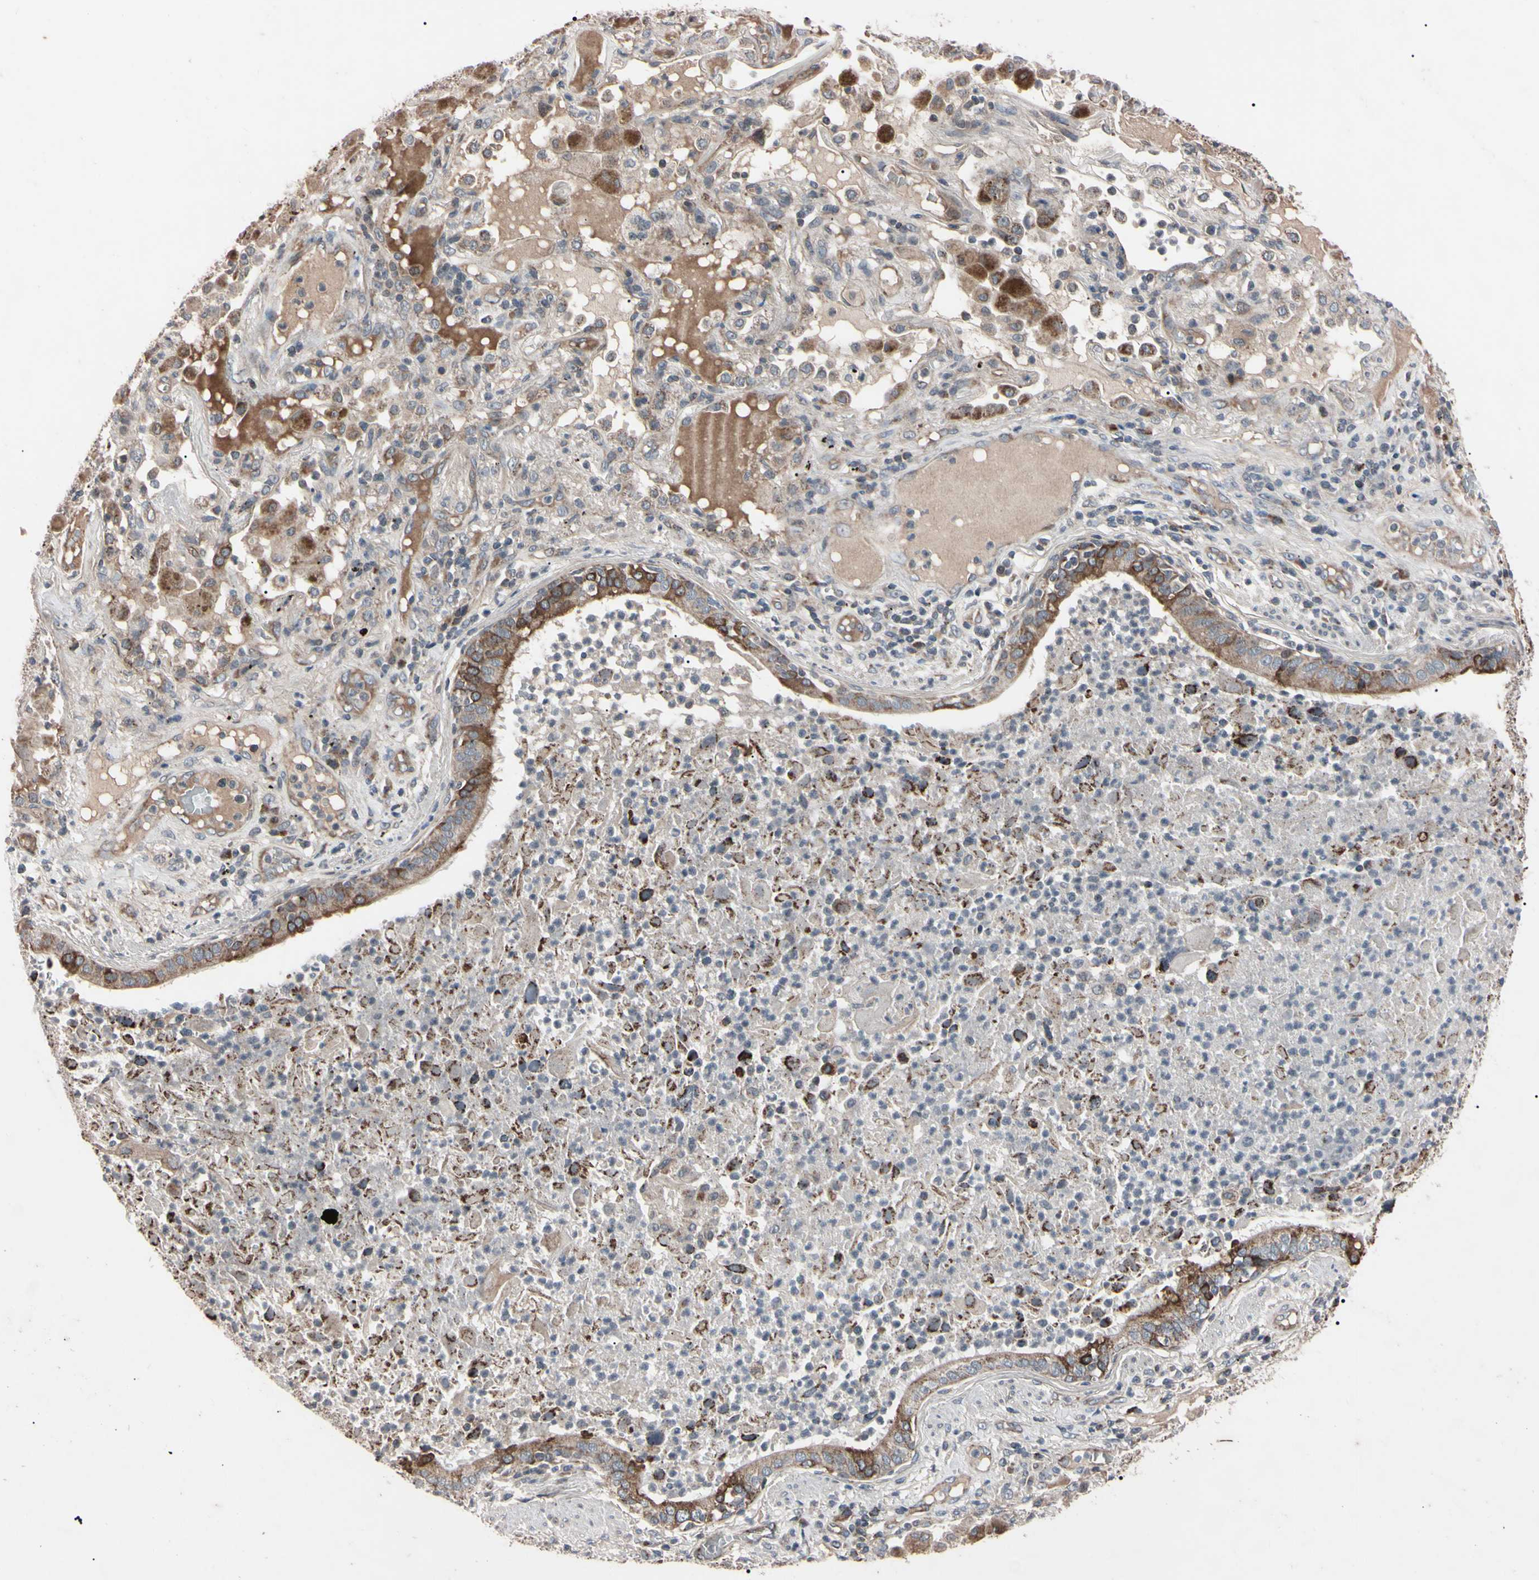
{"staining": {"intensity": "weak", "quantity": "25%-75%", "location": "cytoplasmic/membranous"}, "tissue": "lung cancer", "cell_type": "Tumor cells", "image_type": "cancer", "snomed": [{"axis": "morphology", "description": "Squamous cell carcinoma, NOS"}, {"axis": "topography", "description": "Lung"}], "caption": "Protein analysis of lung cancer (squamous cell carcinoma) tissue reveals weak cytoplasmic/membranous staining in approximately 25%-75% of tumor cells.", "gene": "TNFRSF1A", "patient": {"sex": "male", "age": 57}}